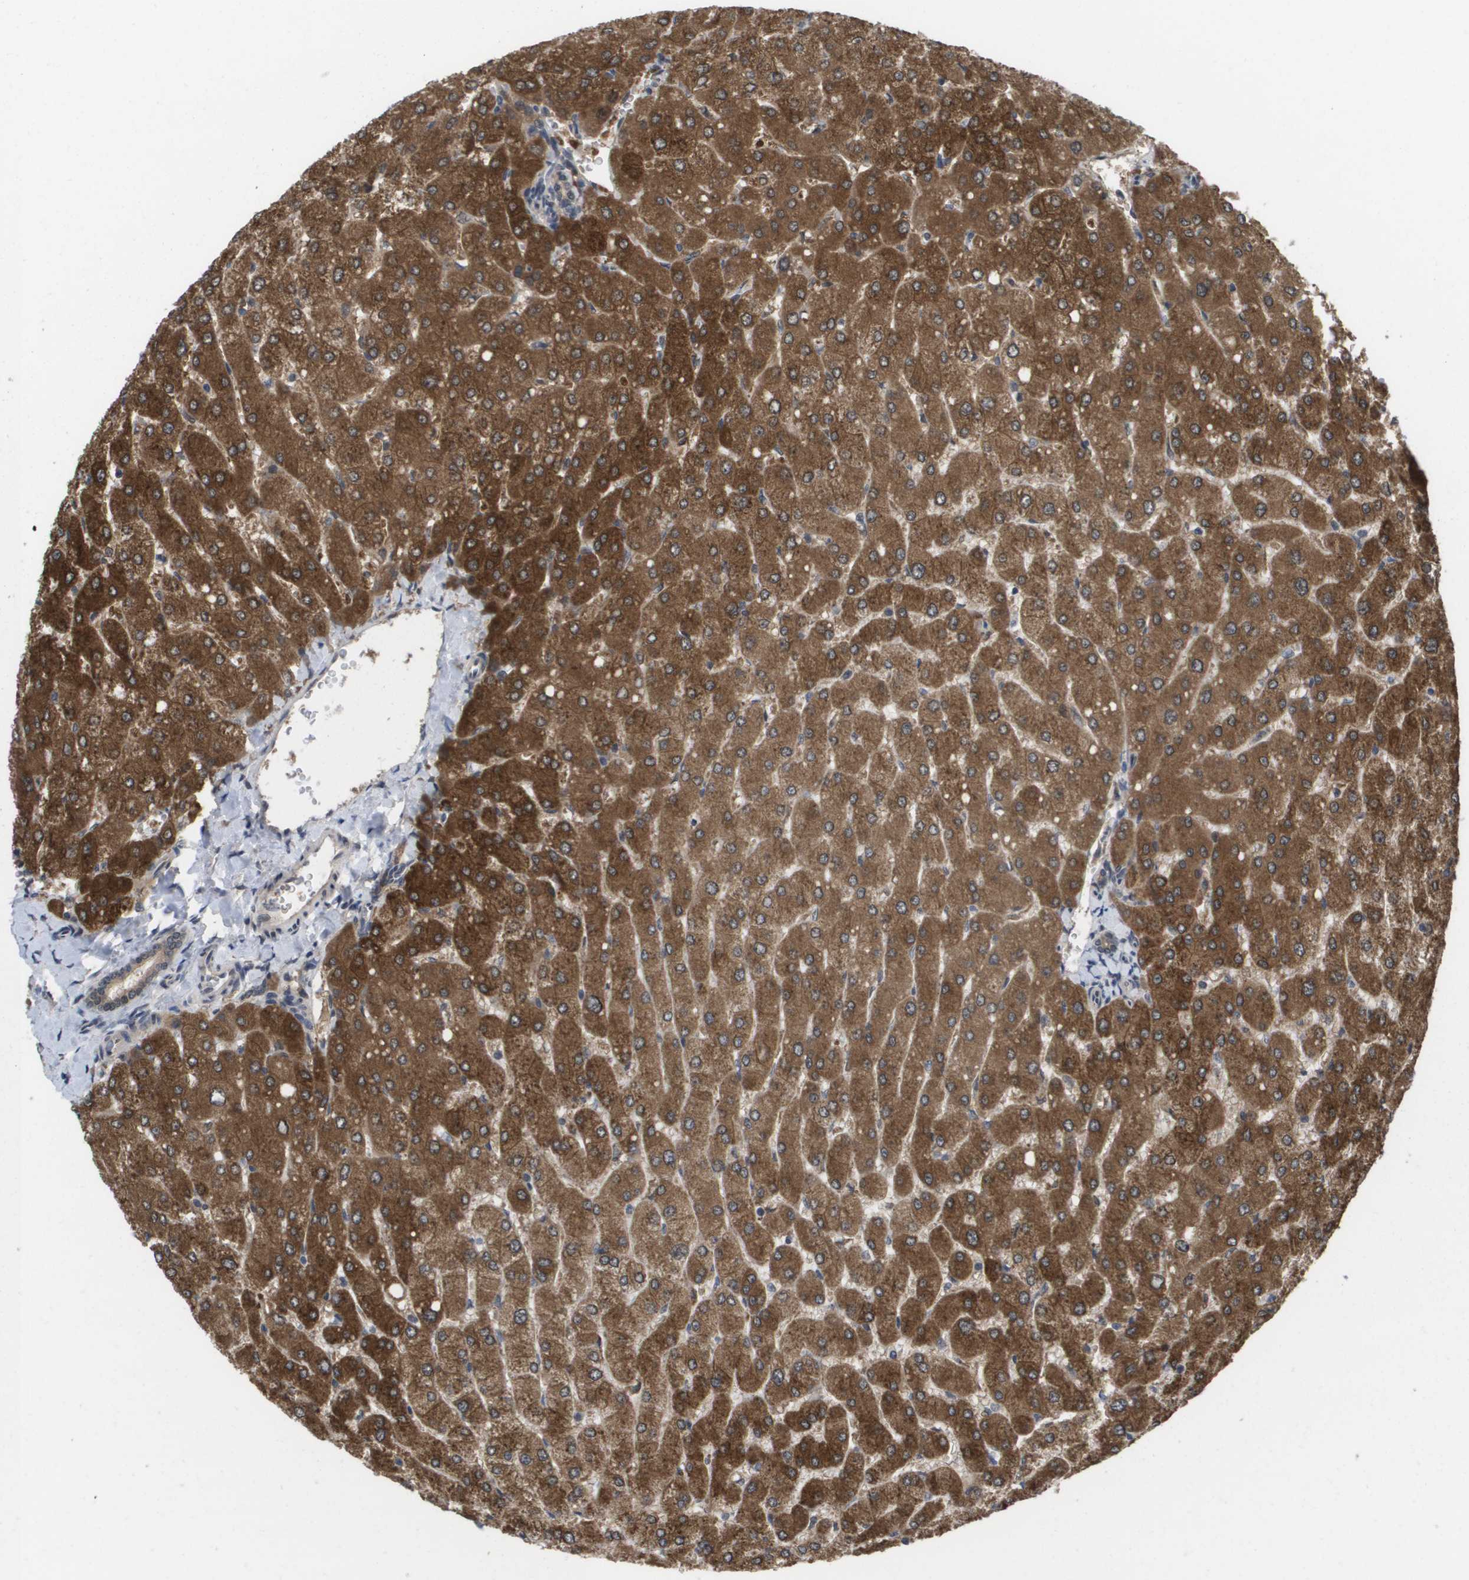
{"staining": {"intensity": "weak", "quantity": "25%-75%", "location": "cytoplasmic/membranous"}, "tissue": "liver", "cell_type": "Cholangiocytes", "image_type": "normal", "snomed": [{"axis": "morphology", "description": "Normal tissue, NOS"}, {"axis": "topography", "description": "Liver"}], "caption": "DAB (3,3'-diaminobenzidine) immunohistochemical staining of benign human liver shows weak cytoplasmic/membranous protein staining in about 25%-75% of cholangiocytes. The protein is shown in brown color, while the nuclei are stained blue.", "gene": "AMBRA1", "patient": {"sex": "male", "age": 55}}